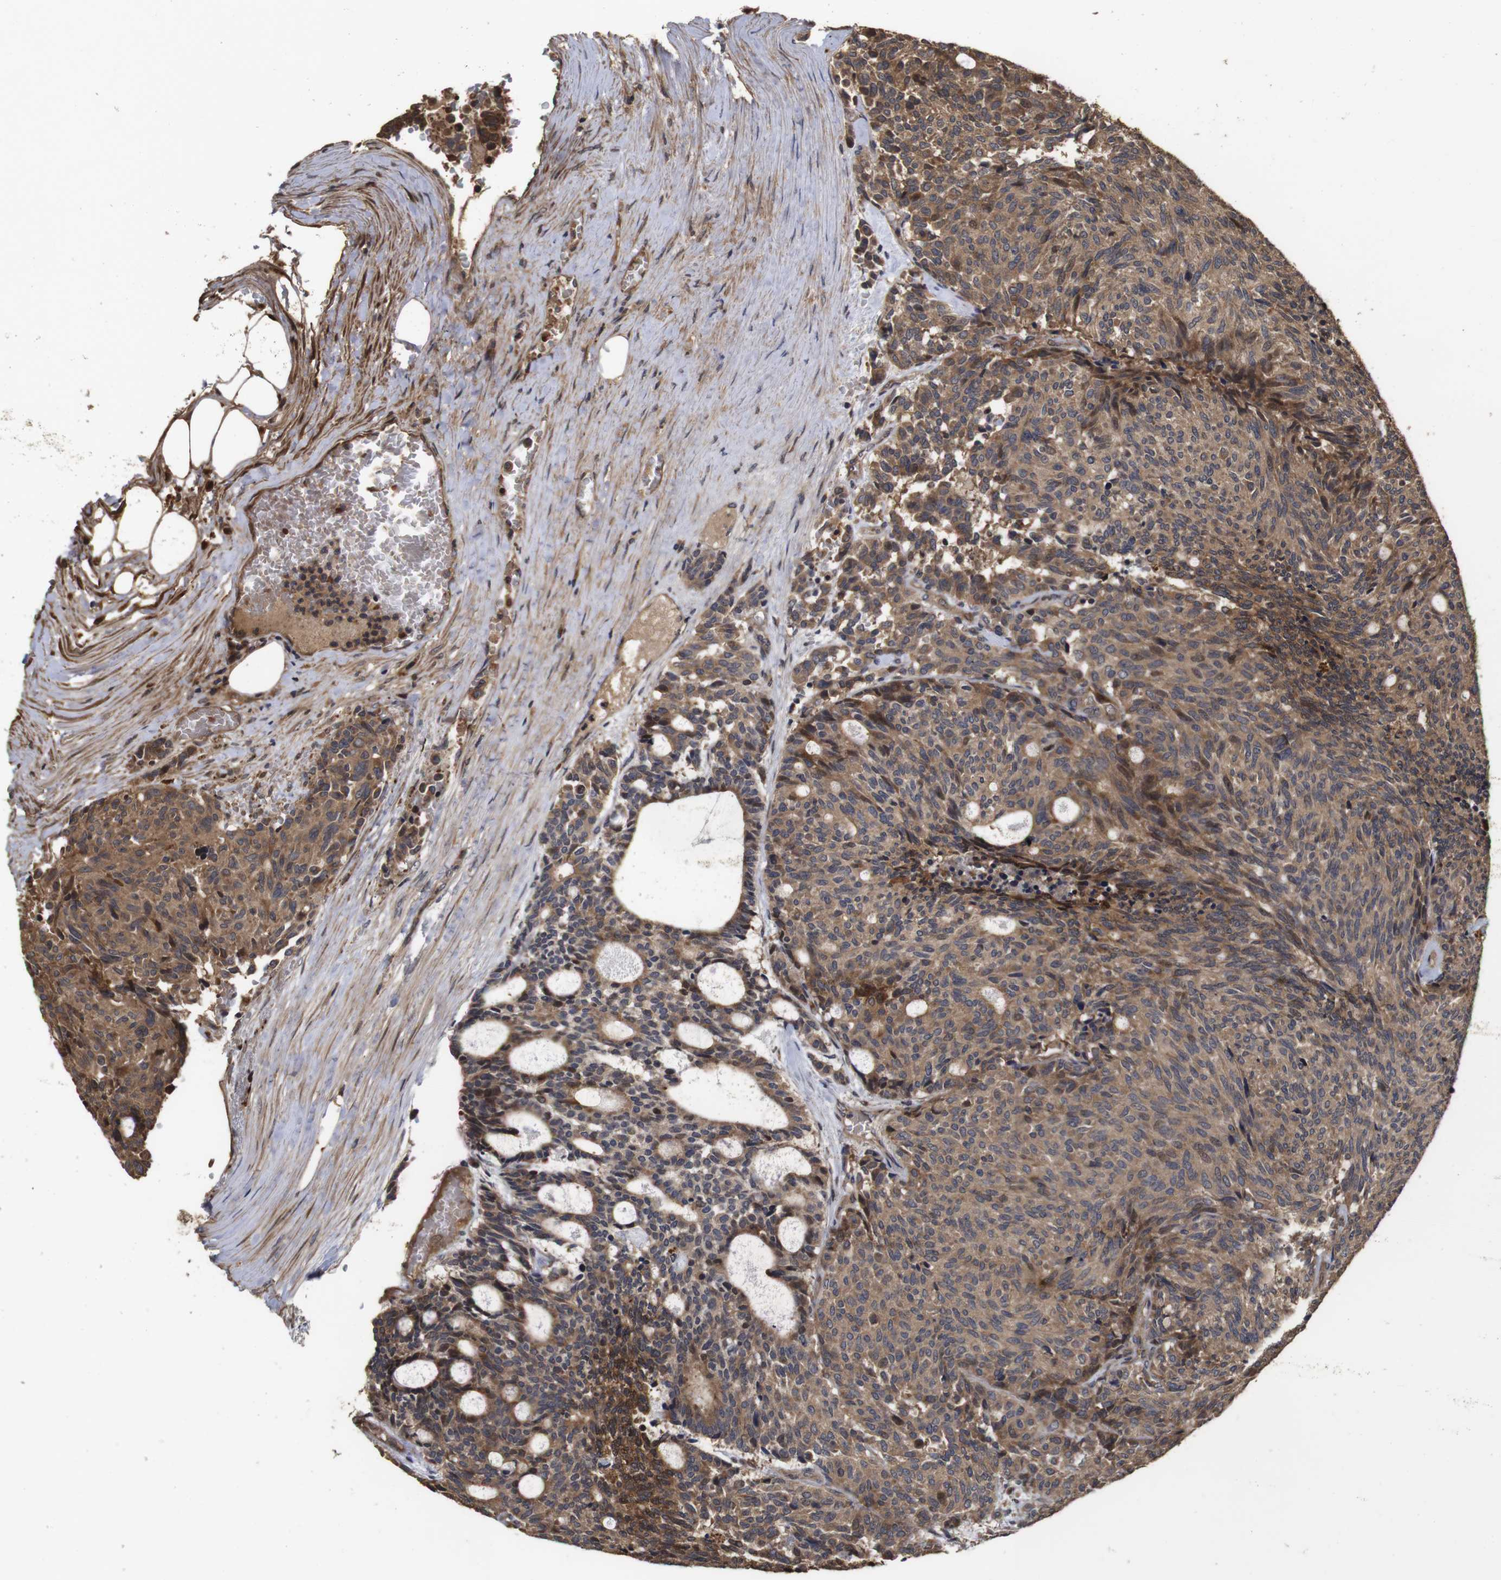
{"staining": {"intensity": "moderate", "quantity": ">75%", "location": "cytoplasmic/membranous"}, "tissue": "carcinoid", "cell_type": "Tumor cells", "image_type": "cancer", "snomed": [{"axis": "morphology", "description": "Carcinoid, malignant, NOS"}, {"axis": "topography", "description": "Pancreas"}], "caption": "The histopathology image exhibits immunohistochemical staining of malignant carcinoid. There is moderate cytoplasmic/membranous expression is present in approximately >75% of tumor cells.", "gene": "PTPN14", "patient": {"sex": "female", "age": 54}}